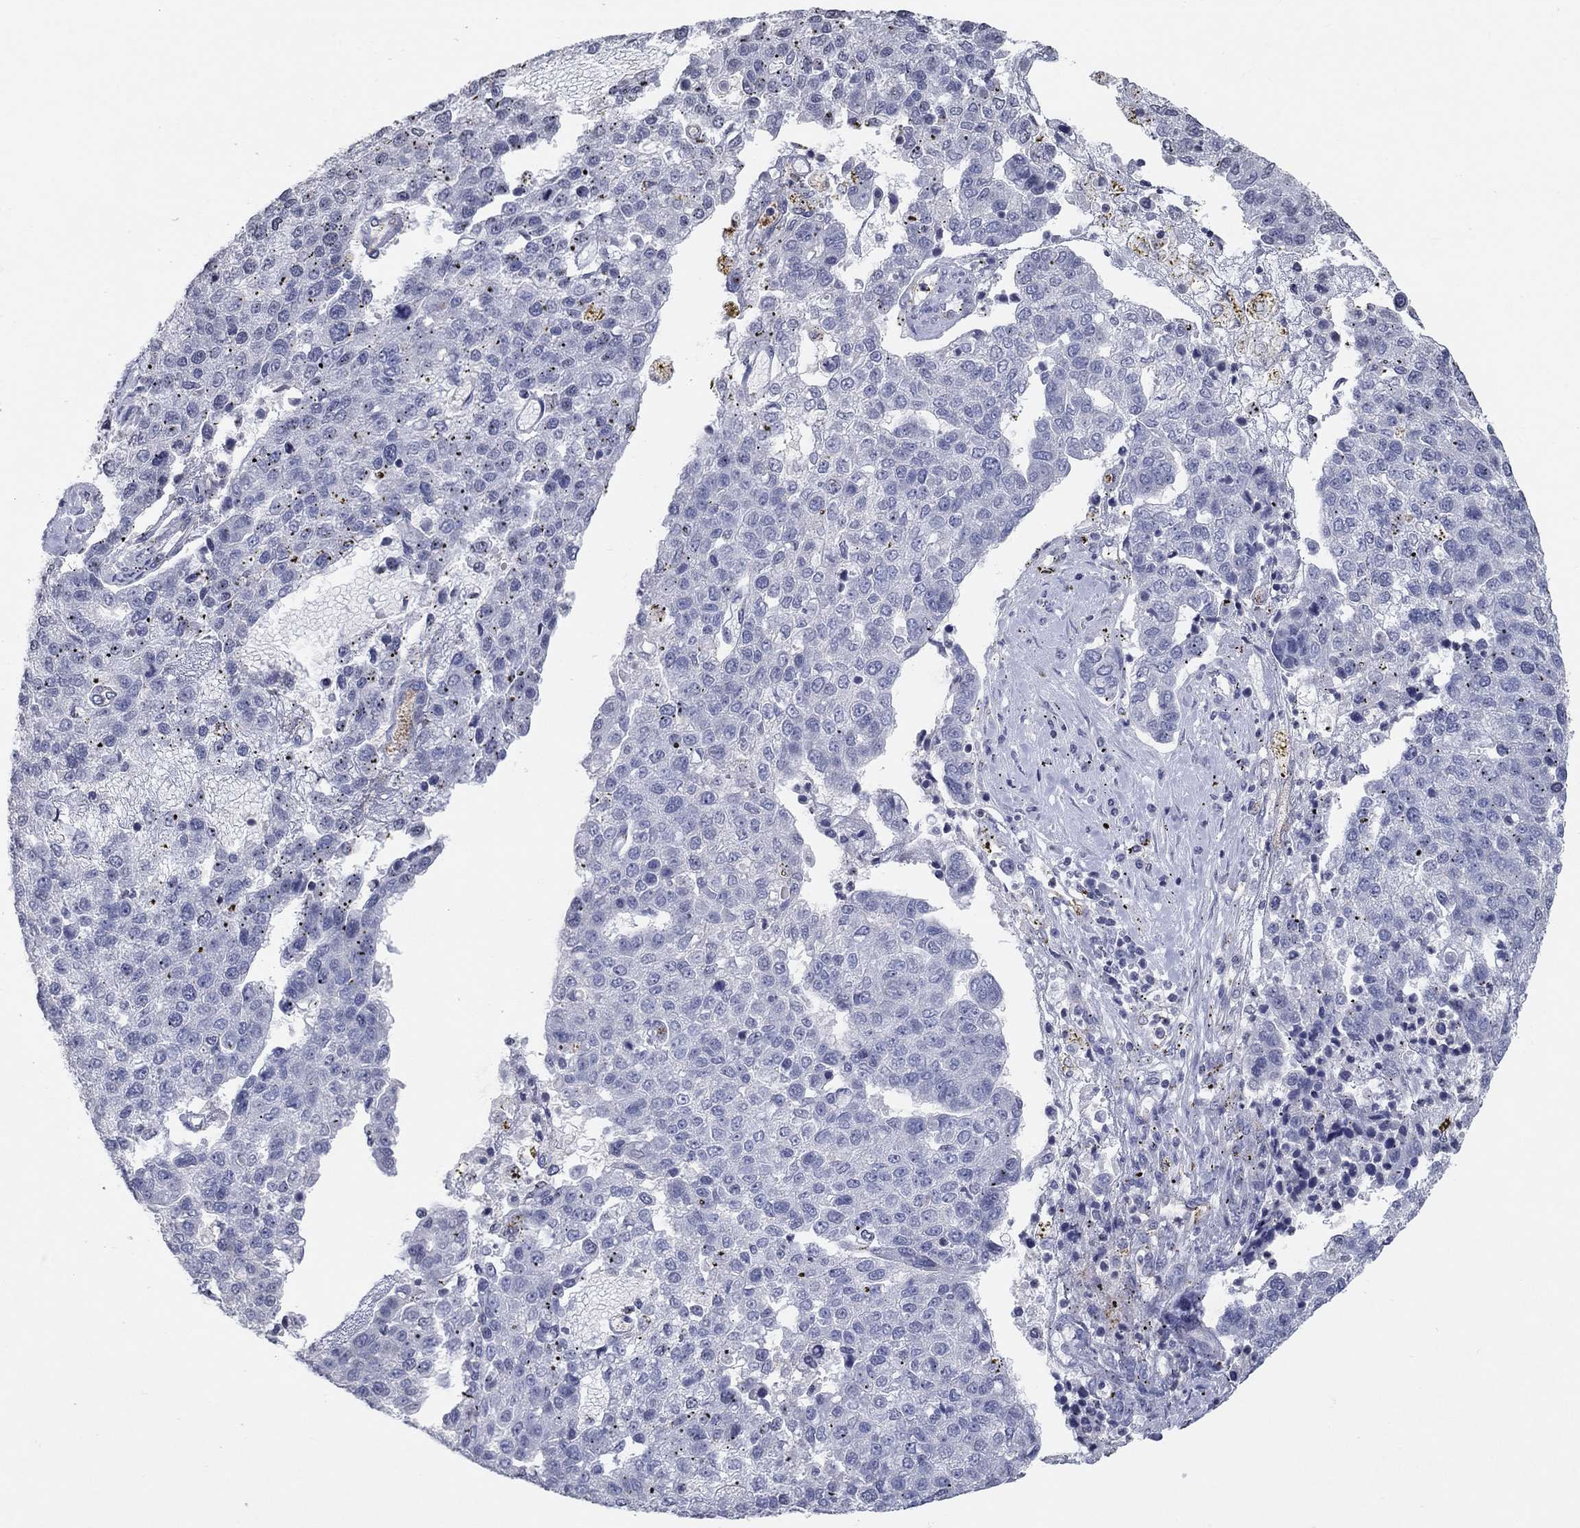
{"staining": {"intensity": "negative", "quantity": "none", "location": "none"}, "tissue": "pancreatic cancer", "cell_type": "Tumor cells", "image_type": "cancer", "snomed": [{"axis": "morphology", "description": "Adenocarcinoma, NOS"}, {"axis": "topography", "description": "Pancreas"}], "caption": "A photomicrograph of human pancreatic adenocarcinoma is negative for staining in tumor cells.", "gene": "TINAG", "patient": {"sex": "female", "age": 61}}